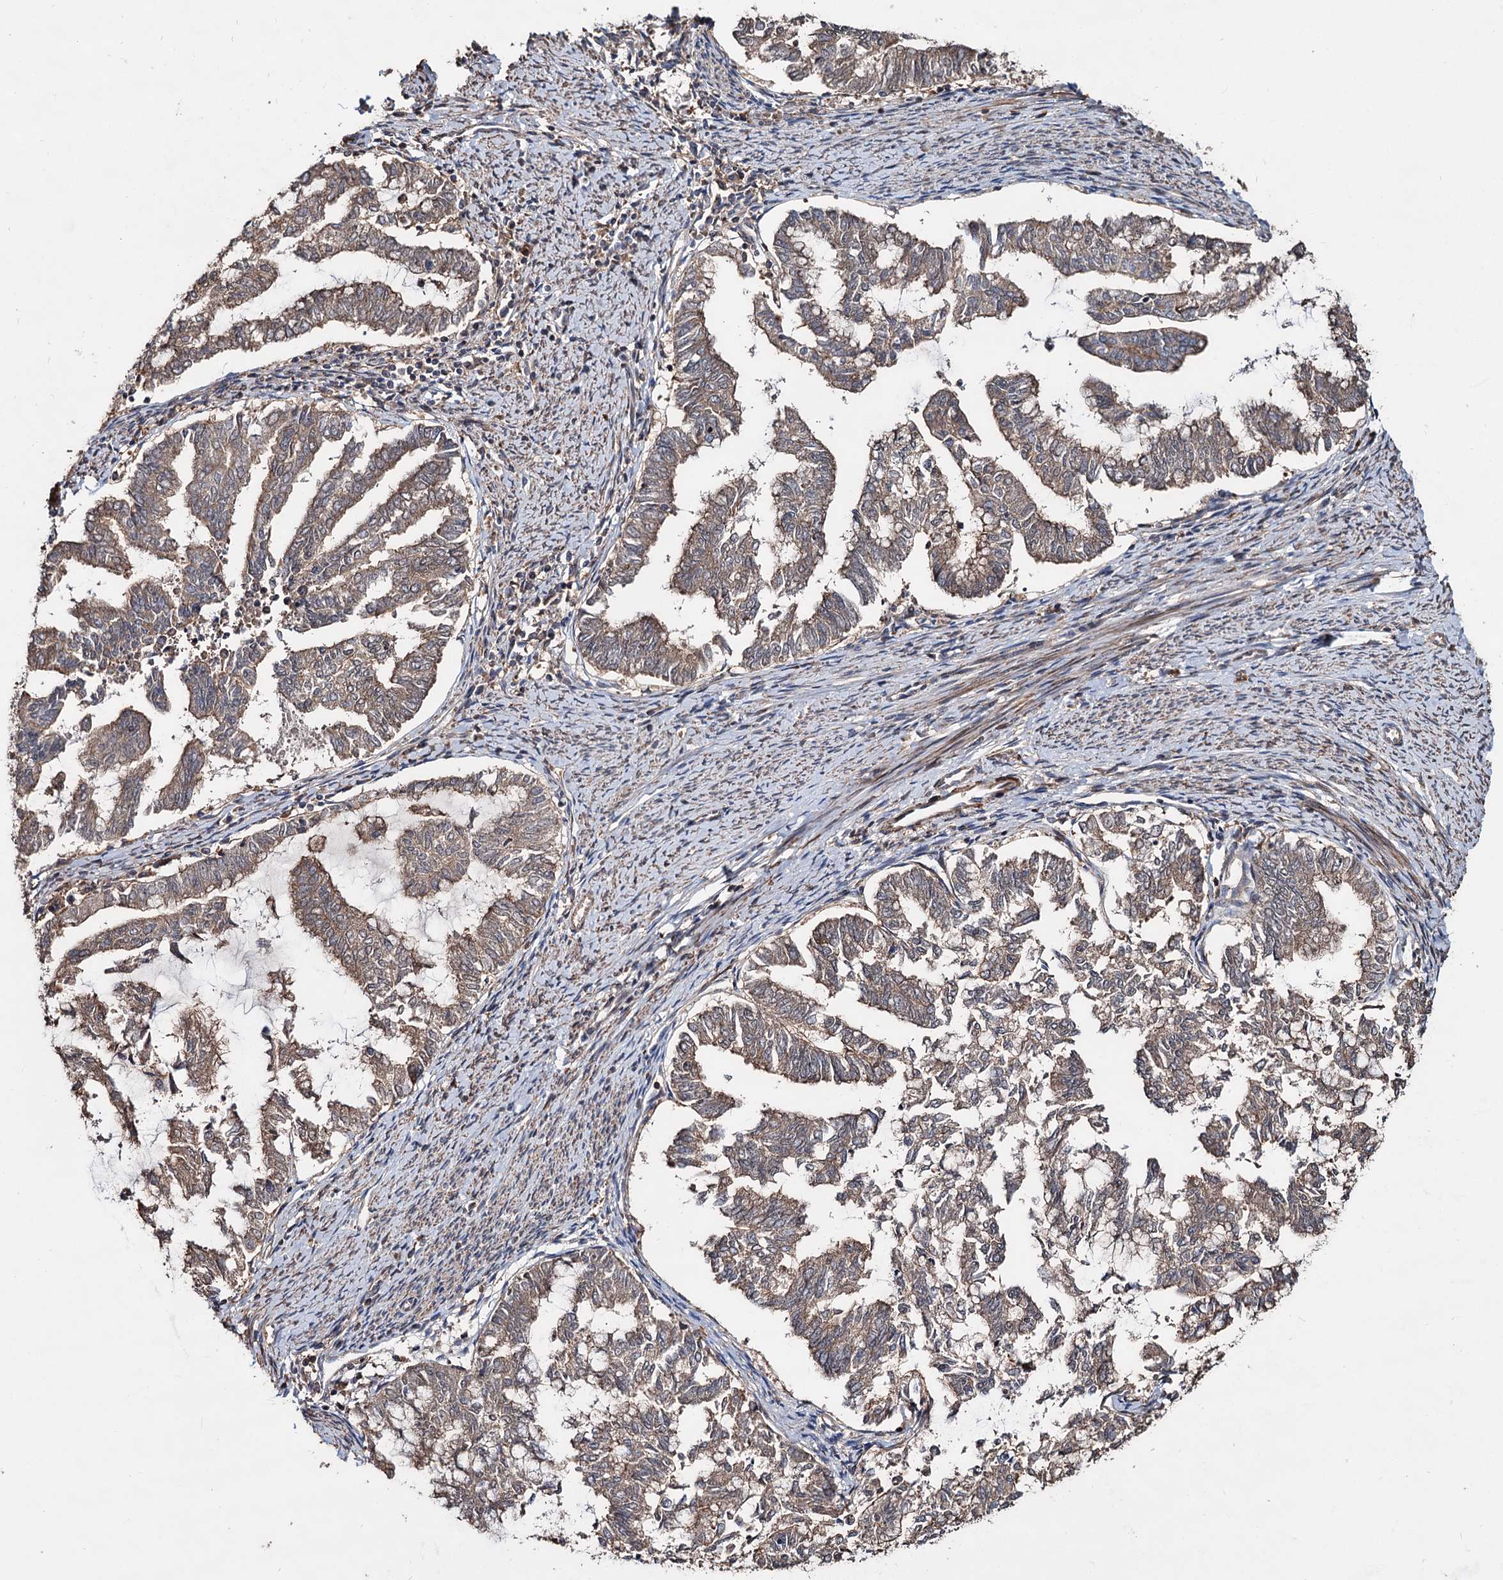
{"staining": {"intensity": "weak", "quantity": ">75%", "location": "cytoplasmic/membranous"}, "tissue": "endometrial cancer", "cell_type": "Tumor cells", "image_type": "cancer", "snomed": [{"axis": "morphology", "description": "Adenocarcinoma, NOS"}, {"axis": "topography", "description": "Endometrium"}], "caption": "High-power microscopy captured an immunohistochemistry (IHC) micrograph of endometrial adenocarcinoma, revealing weak cytoplasmic/membranous expression in approximately >75% of tumor cells.", "gene": "GRIP1", "patient": {"sex": "female", "age": 79}}